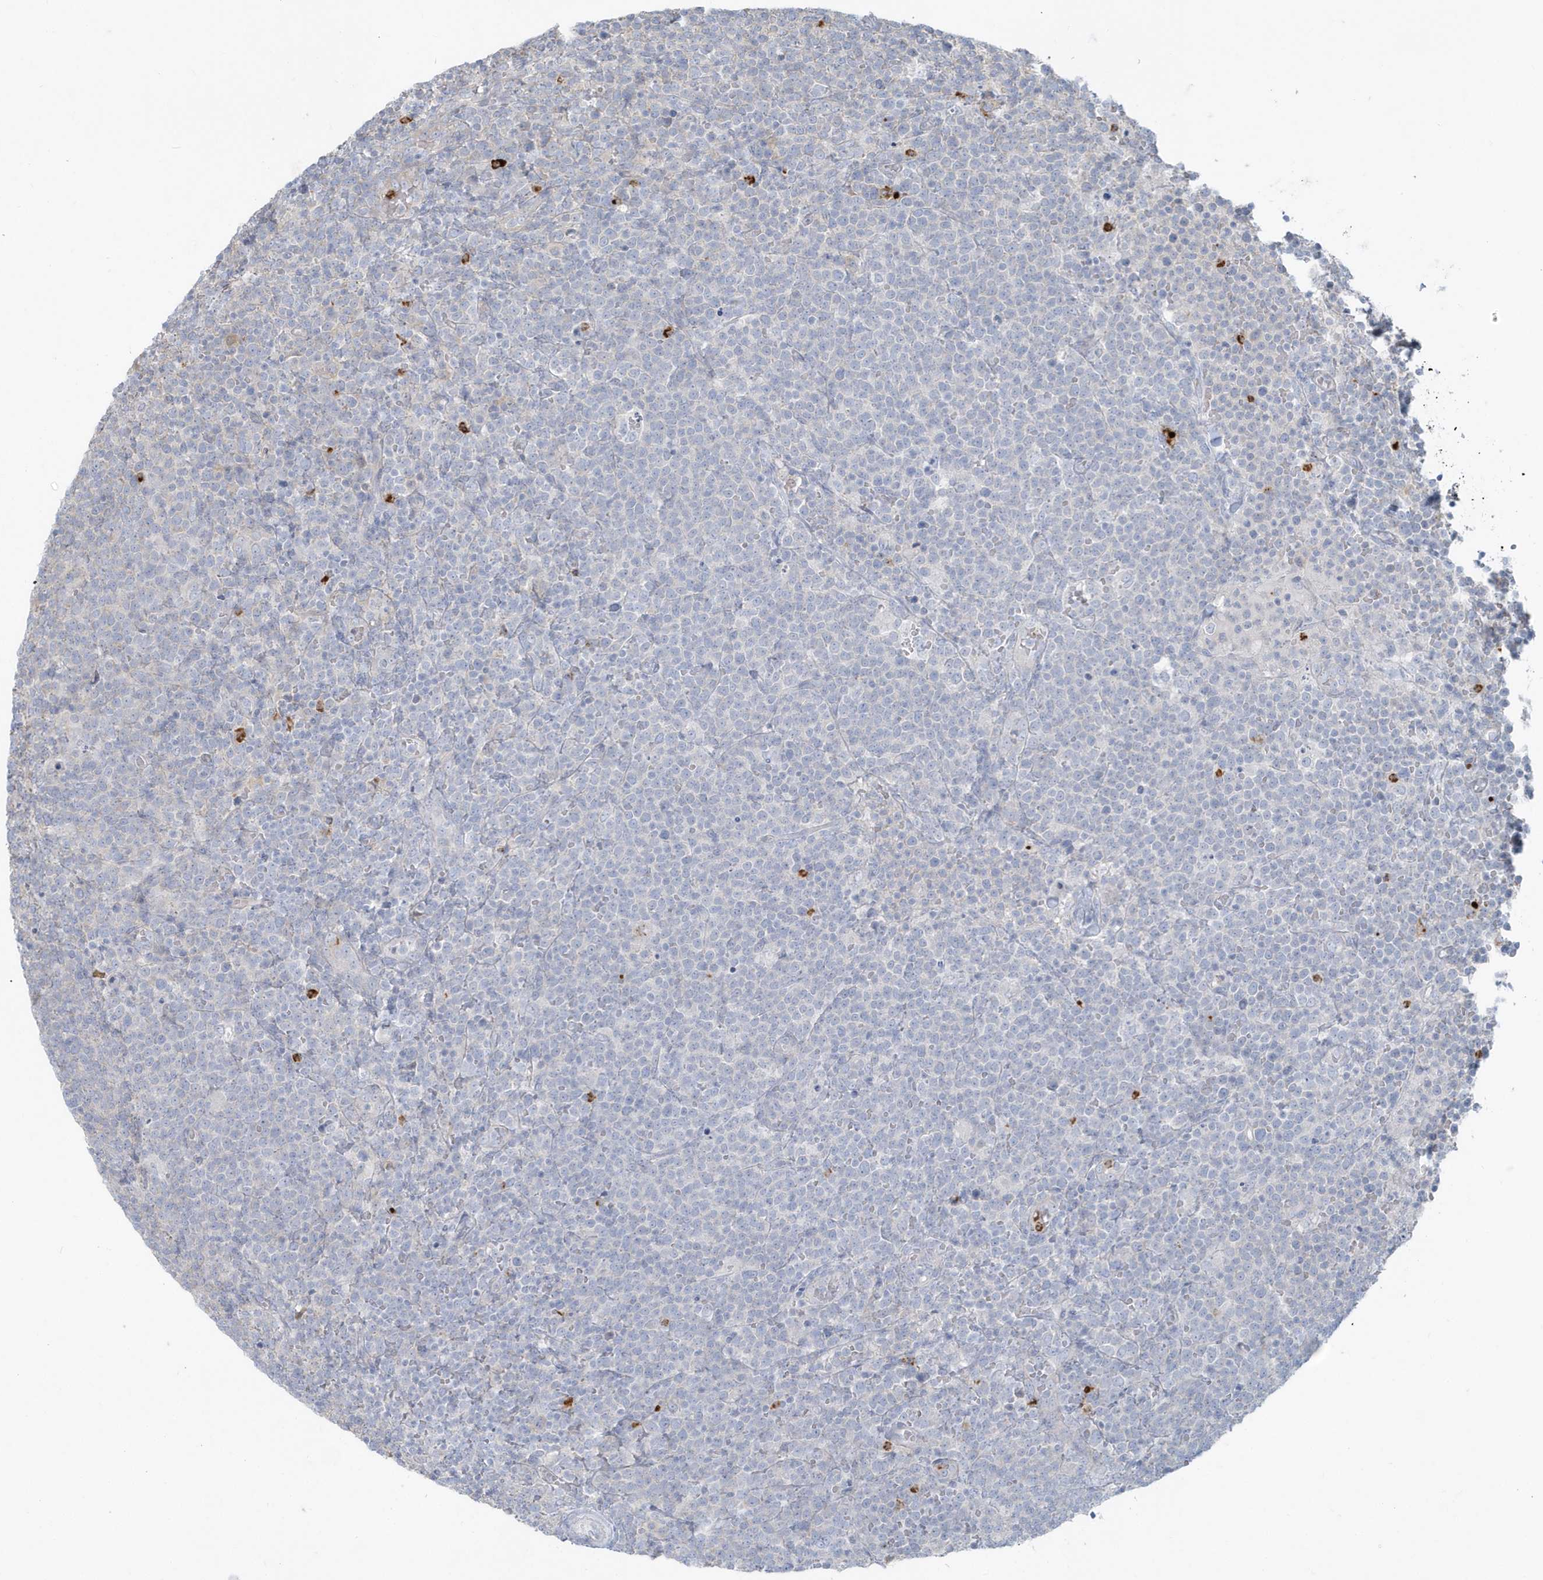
{"staining": {"intensity": "negative", "quantity": "none", "location": "none"}, "tissue": "lymphoma", "cell_type": "Tumor cells", "image_type": "cancer", "snomed": [{"axis": "morphology", "description": "Malignant lymphoma, non-Hodgkin's type, High grade"}, {"axis": "topography", "description": "Lymph node"}], "caption": "The IHC image has no significant positivity in tumor cells of lymphoma tissue.", "gene": "CCNJ", "patient": {"sex": "male", "age": 61}}